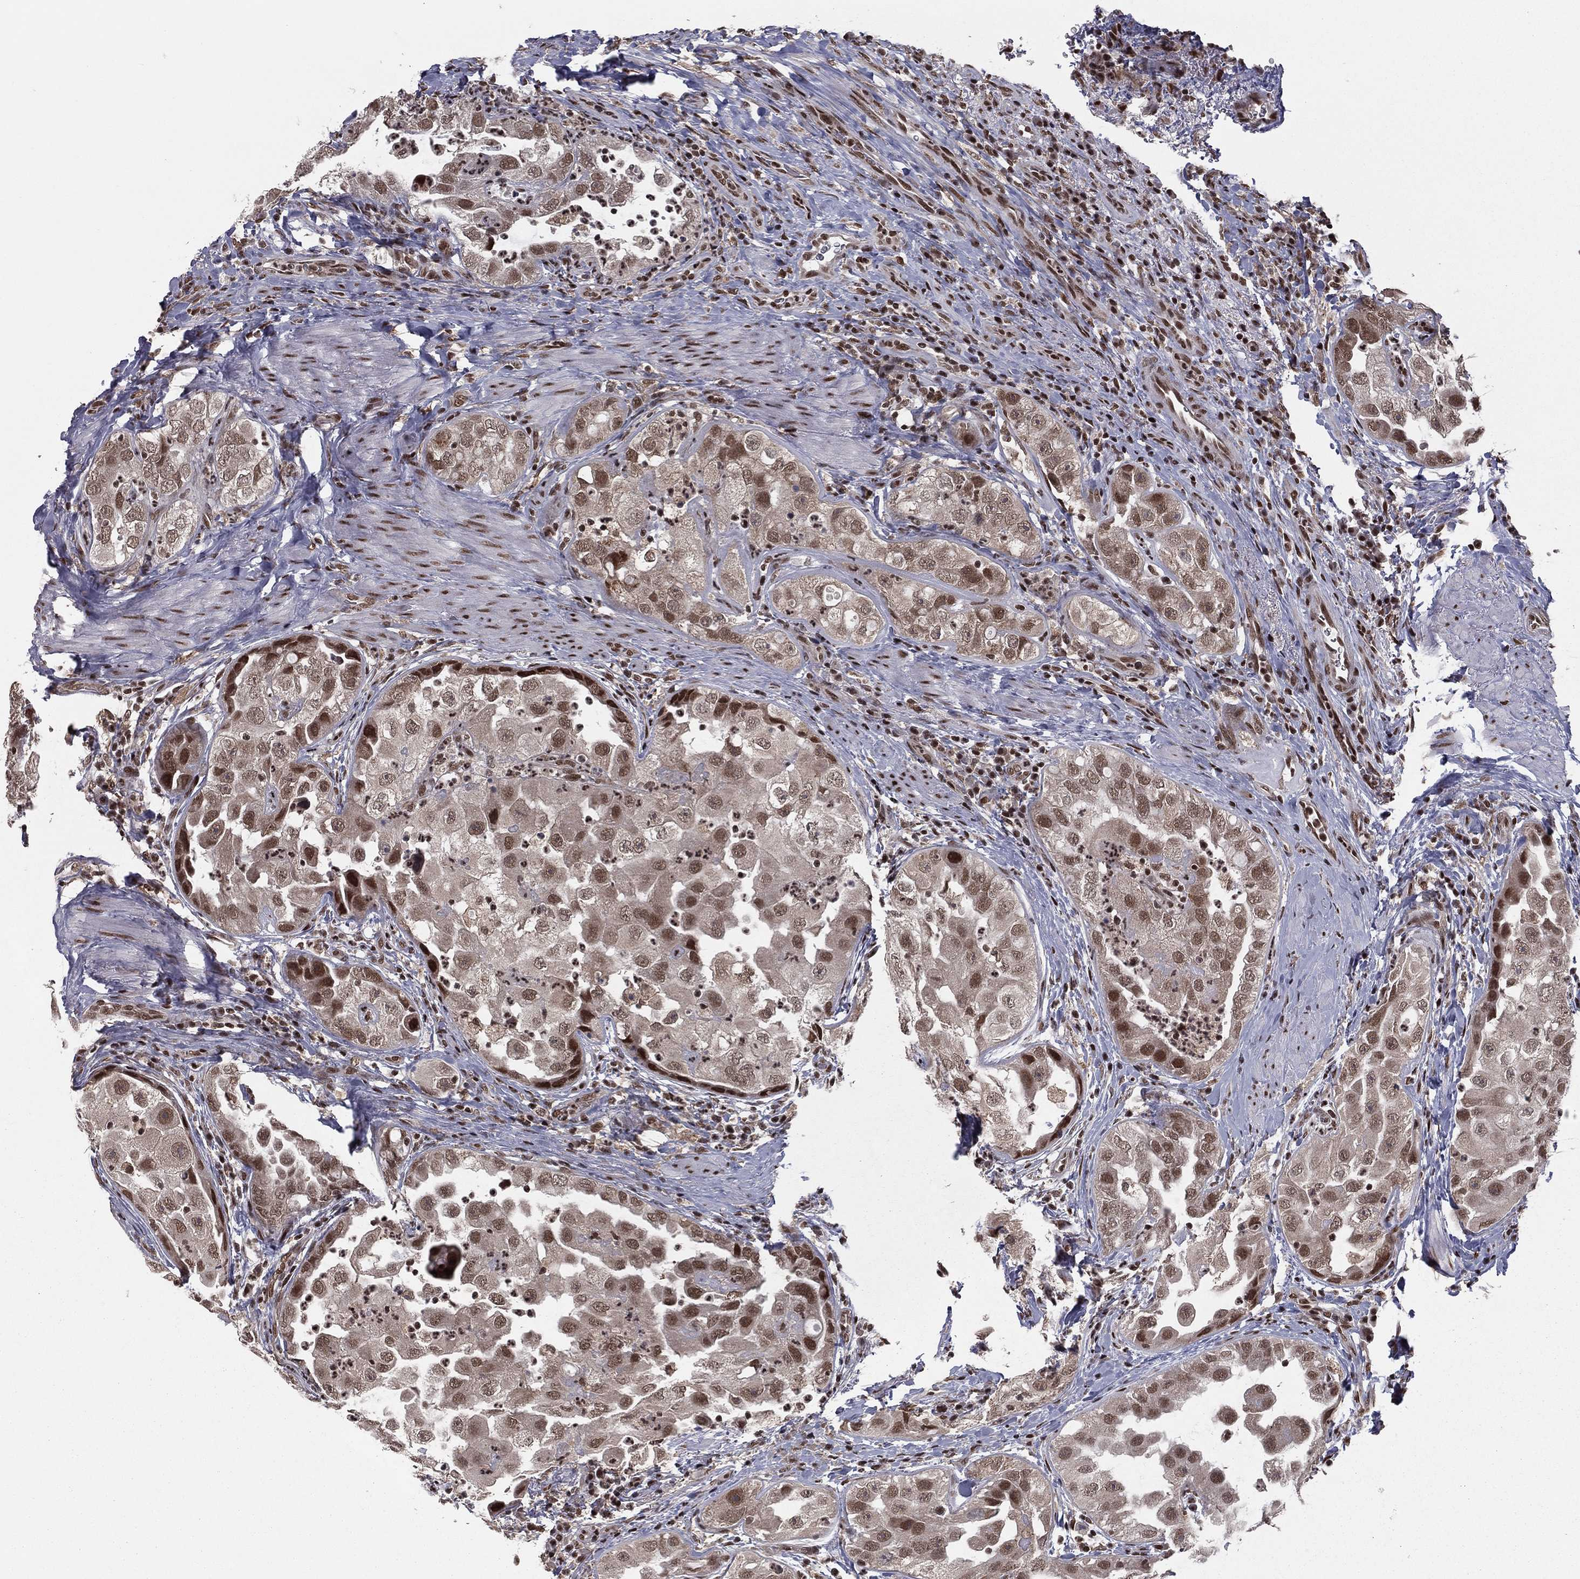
{"staining": {"intensity": "moderate", "quantity": "<25%", "location": "nuclear"}, "tissue": "urothelial cancer", "cell_type": "Tumor cells", "image_type": "cancer", "snomed": [{"axis": "morphology", "description": "Urothelial carcinoma, High grade"}, {"axis": "topography", "description": "Urinary bladder"}], "caption": "Immunohistochemistry (IHC) histopathology image of urothelial cancer stained for a protein (brown), which demonstrates low levels of moderate nuclear positivity in about <25% of tumor cells.", "gene": "NFYB", "patient": {"sex": "female", "age": 41}}